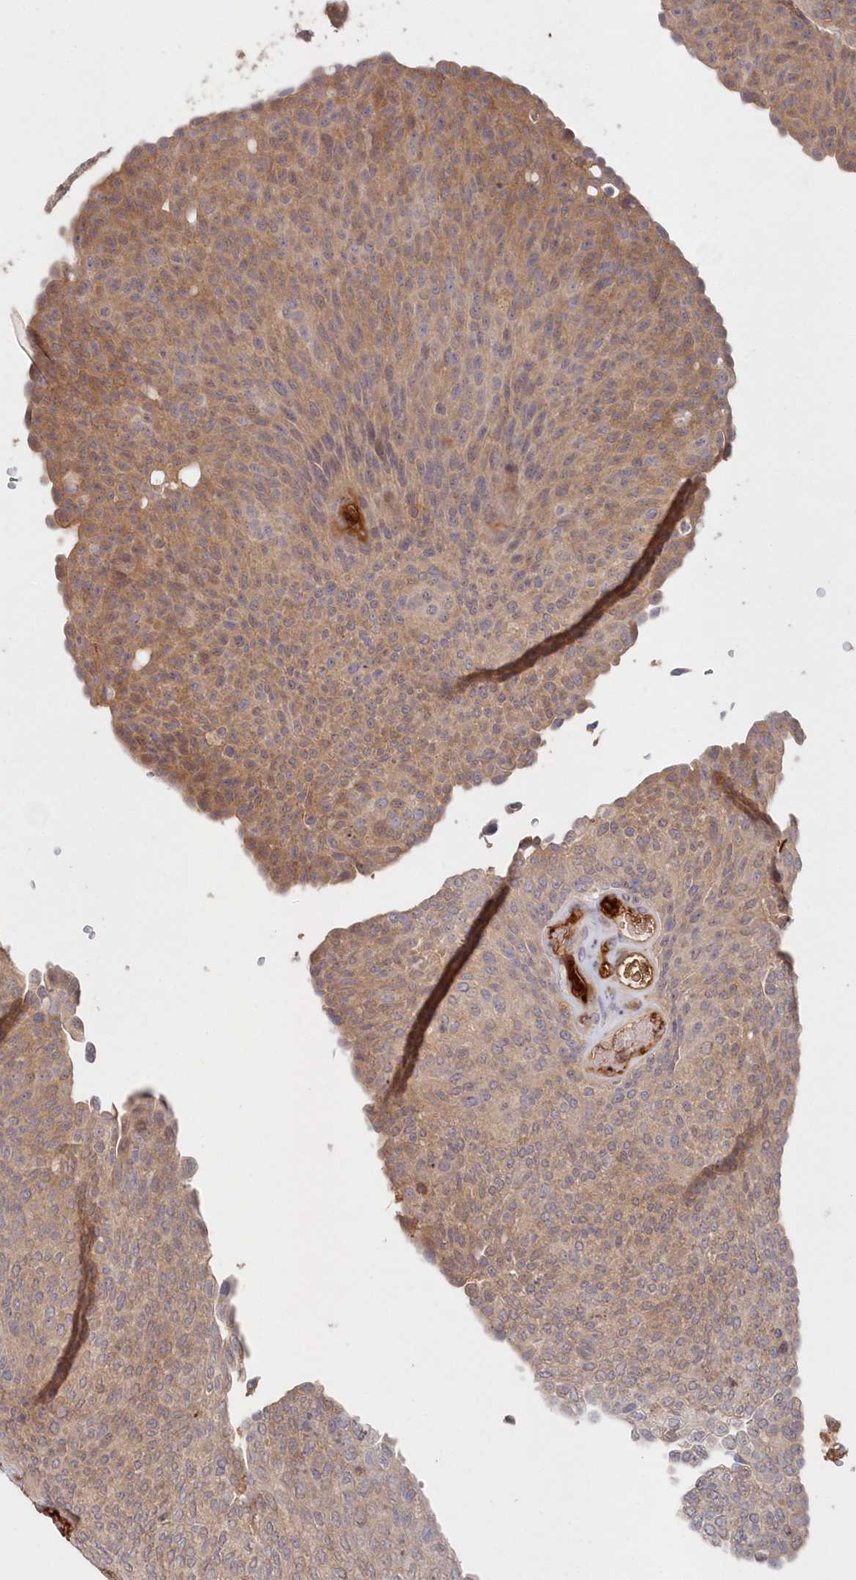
{"staining": {"intensity": "moderate", "quantity": "25%-75%", "location": "cytoplasmic/membranous"}, "tissue": "urothelial cancer", "cell_type": "Tumor cells", "image_type": "cancer", "snomed": [{"axis": "morphology", "description": "Urothelial carcinoma, Low grade"}, {"axis": "topography", "description": "Urinary bladder"}], "caption": "Human urothelial carcinoma (low-grade) stained with a protein marker displays moderate staining in tumor cells.", "gene": "ABHD14B", "patient": {"sex": "female", "age": 79}}